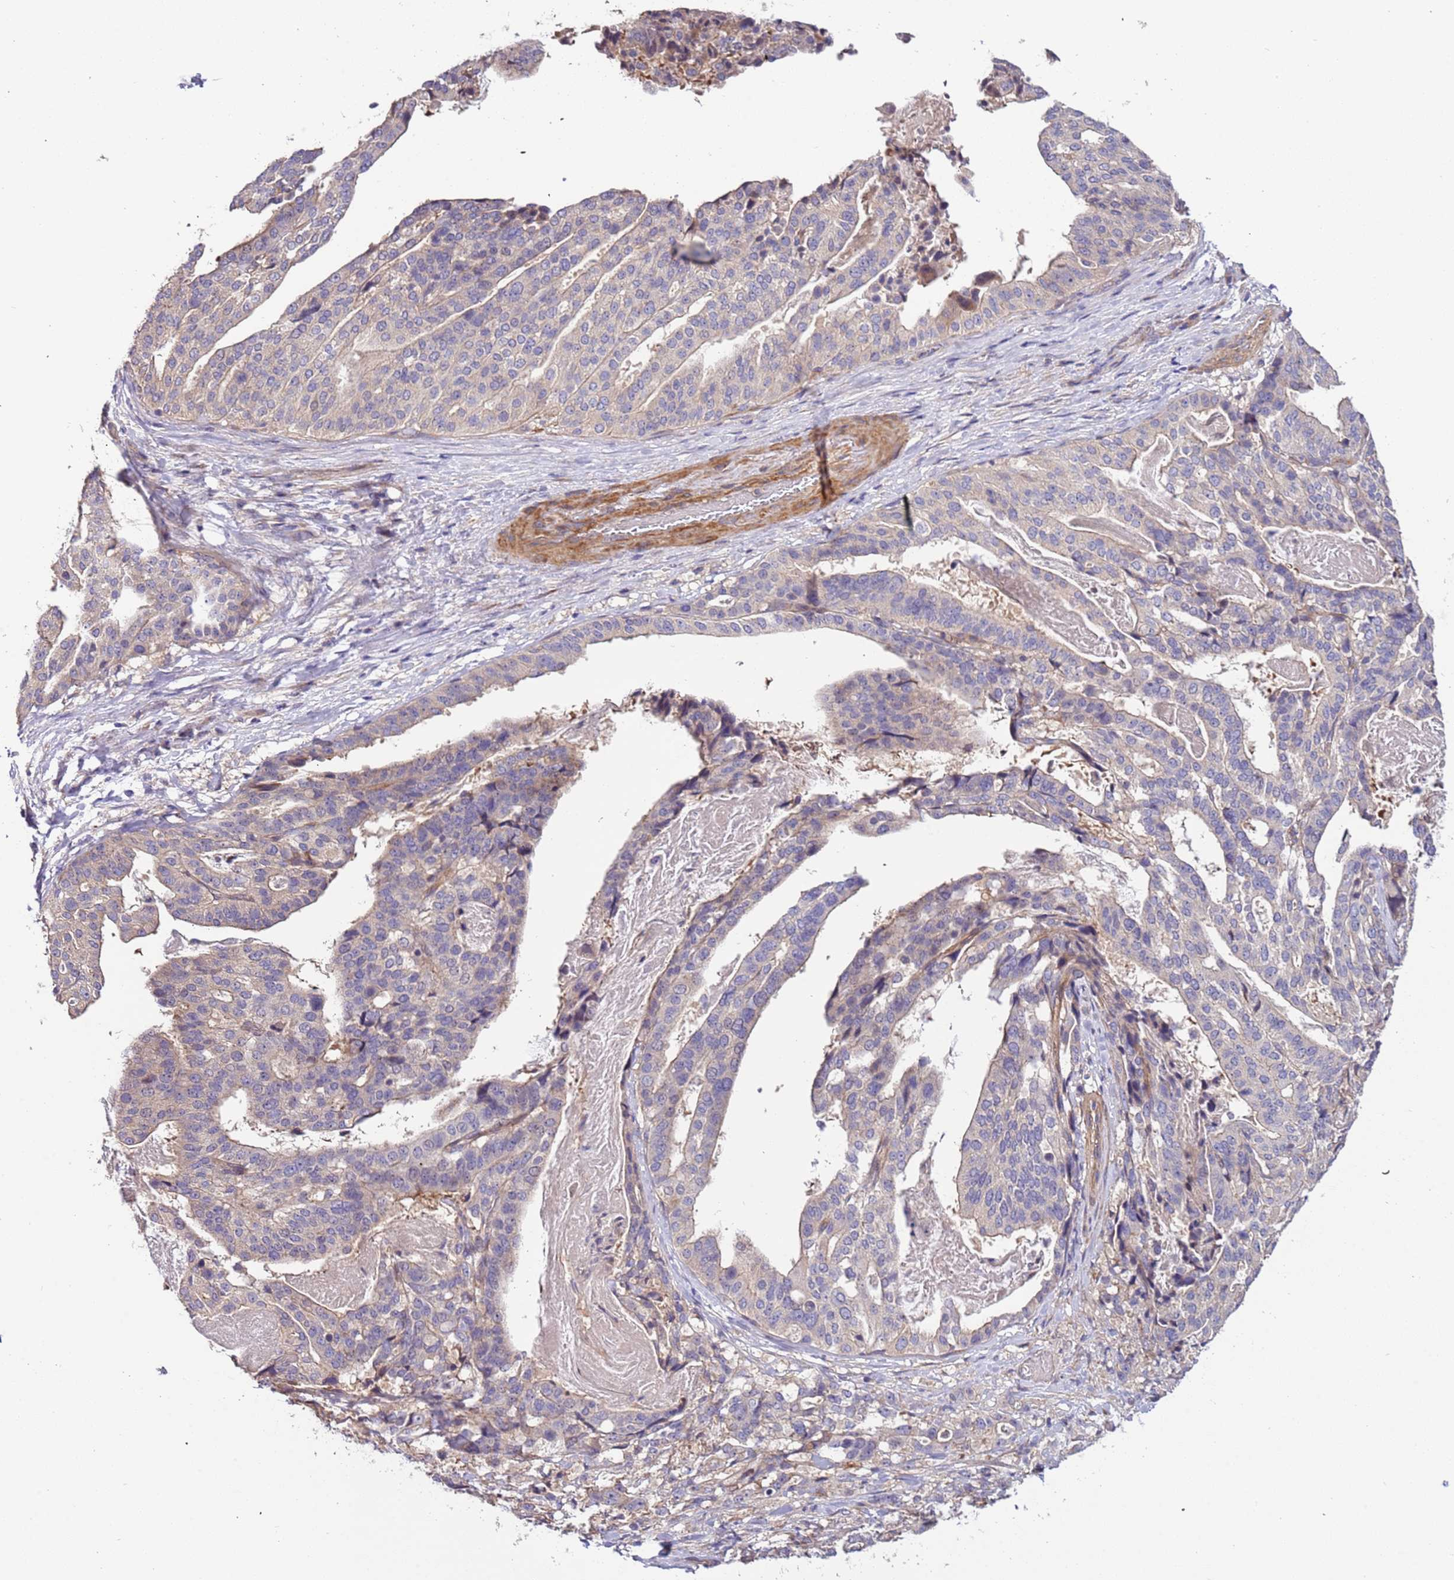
{"staining": {"intensity": "weak", "quantity": "<25%", "location": "cytoplasmic/membranous"}, "tissue": "stomach cancer", "cell_type": "Tumor cells", "image_type": "cancer", "snomed": [{"axis": "morphology", "description": "Adenocarcinoma, NOS"}, {"axis": "topography", "description": "Stomach"}], "caption": "Immunohistochemical staining of human stomach cancer (adenocarcinoma) shows no significant staining in tumor cells.", "gene": "LAMB4", "patient": {"sex": "male", "age": 48}}